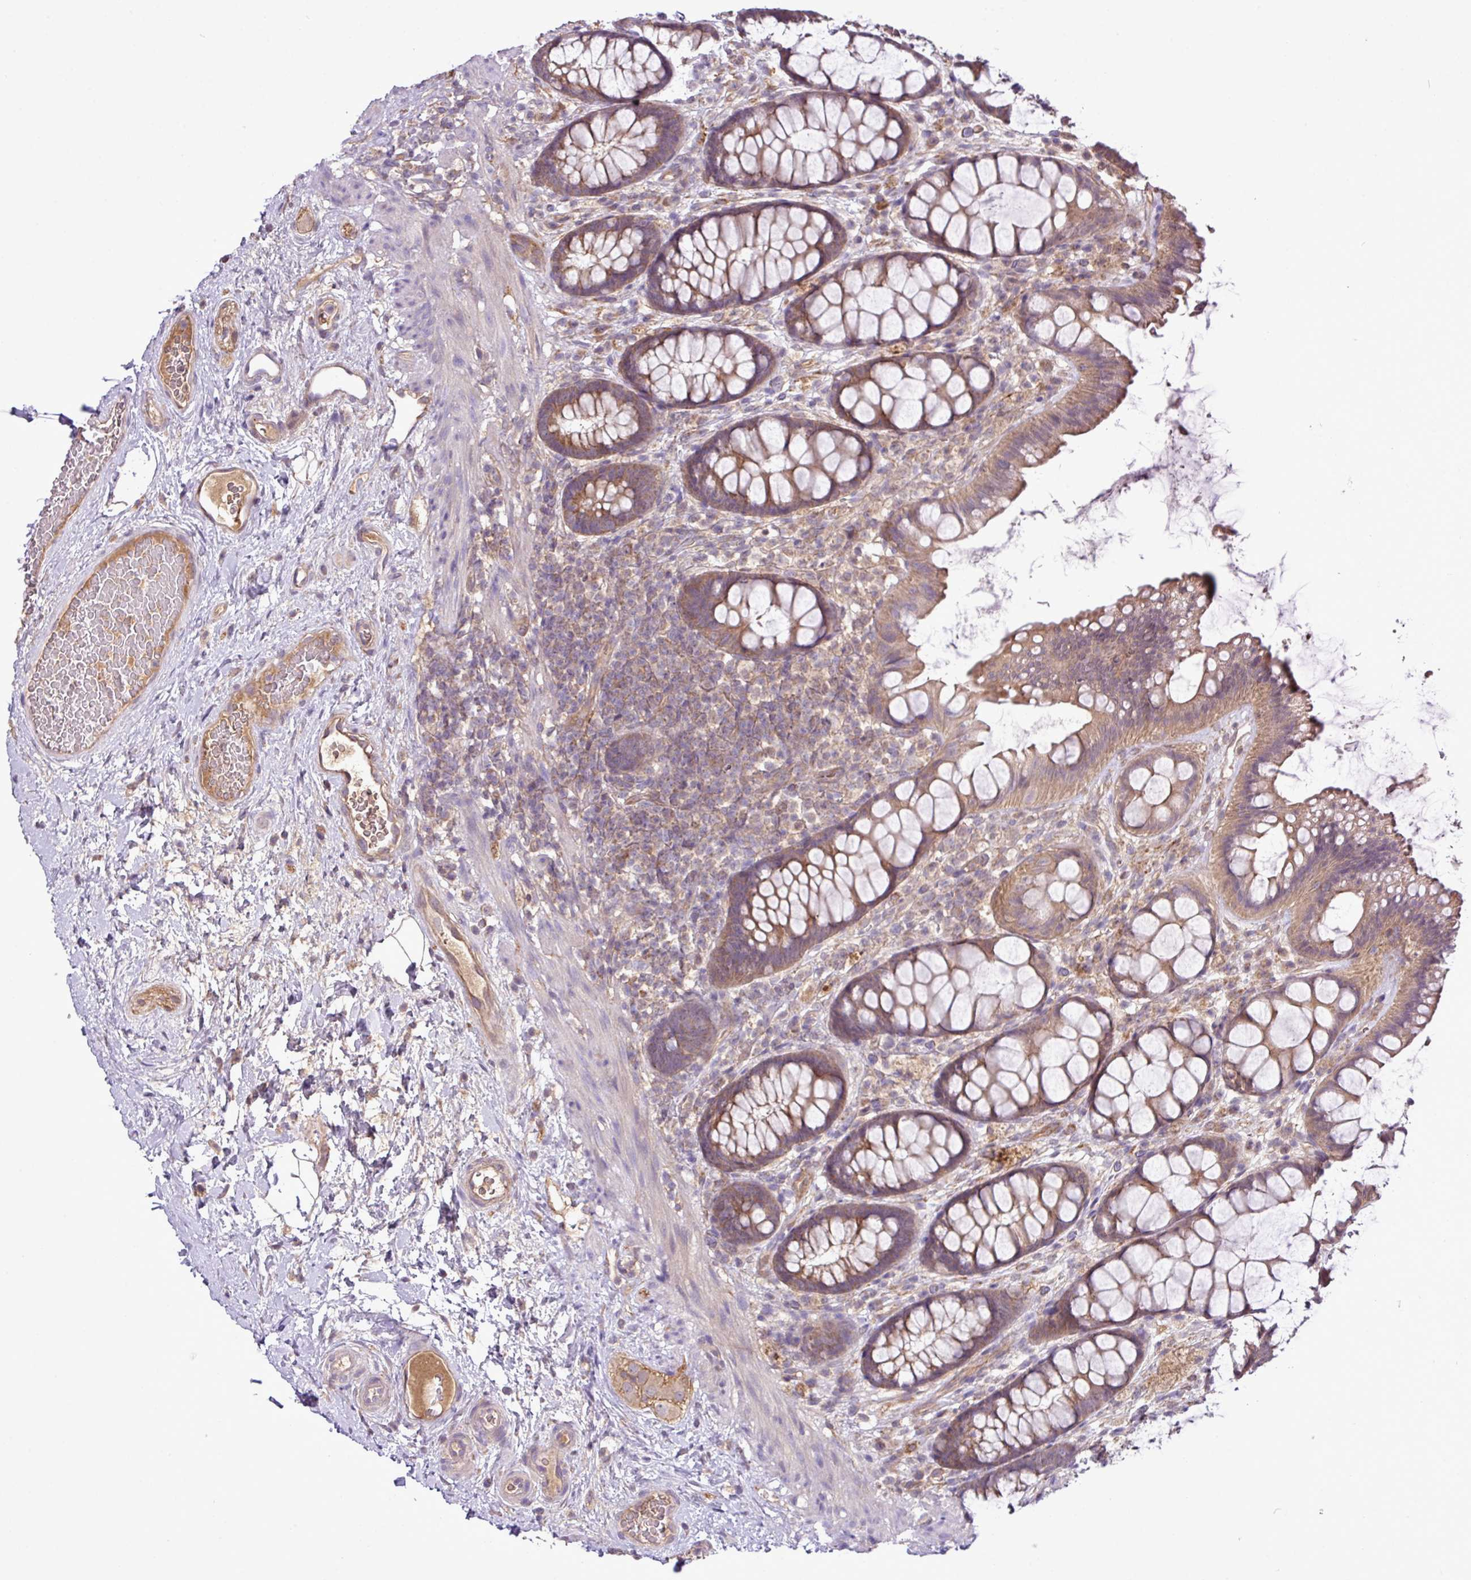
{"staining": {"intensity": "moderate", "quantity": ">75%", "location": "cytoplasmic/membranous"}, "tissue": "rectum", "cell_type": "Glandular cells", "image_type": "normal", "snomed": [{"axis": "morphology", "description": "Normal tissue, NOS"}, {"axis": "topography", "description": "Rectum"}], "caption": "A histopathology image of rectum stained for a protein displays moderate cytoplasmic/membranous brown staining in glandular cells. (brown staining indicates protein expression, while blue staining denotes nuclei).", "gene": "XIAP", "patient": {"sex": "female", "age": 67}}